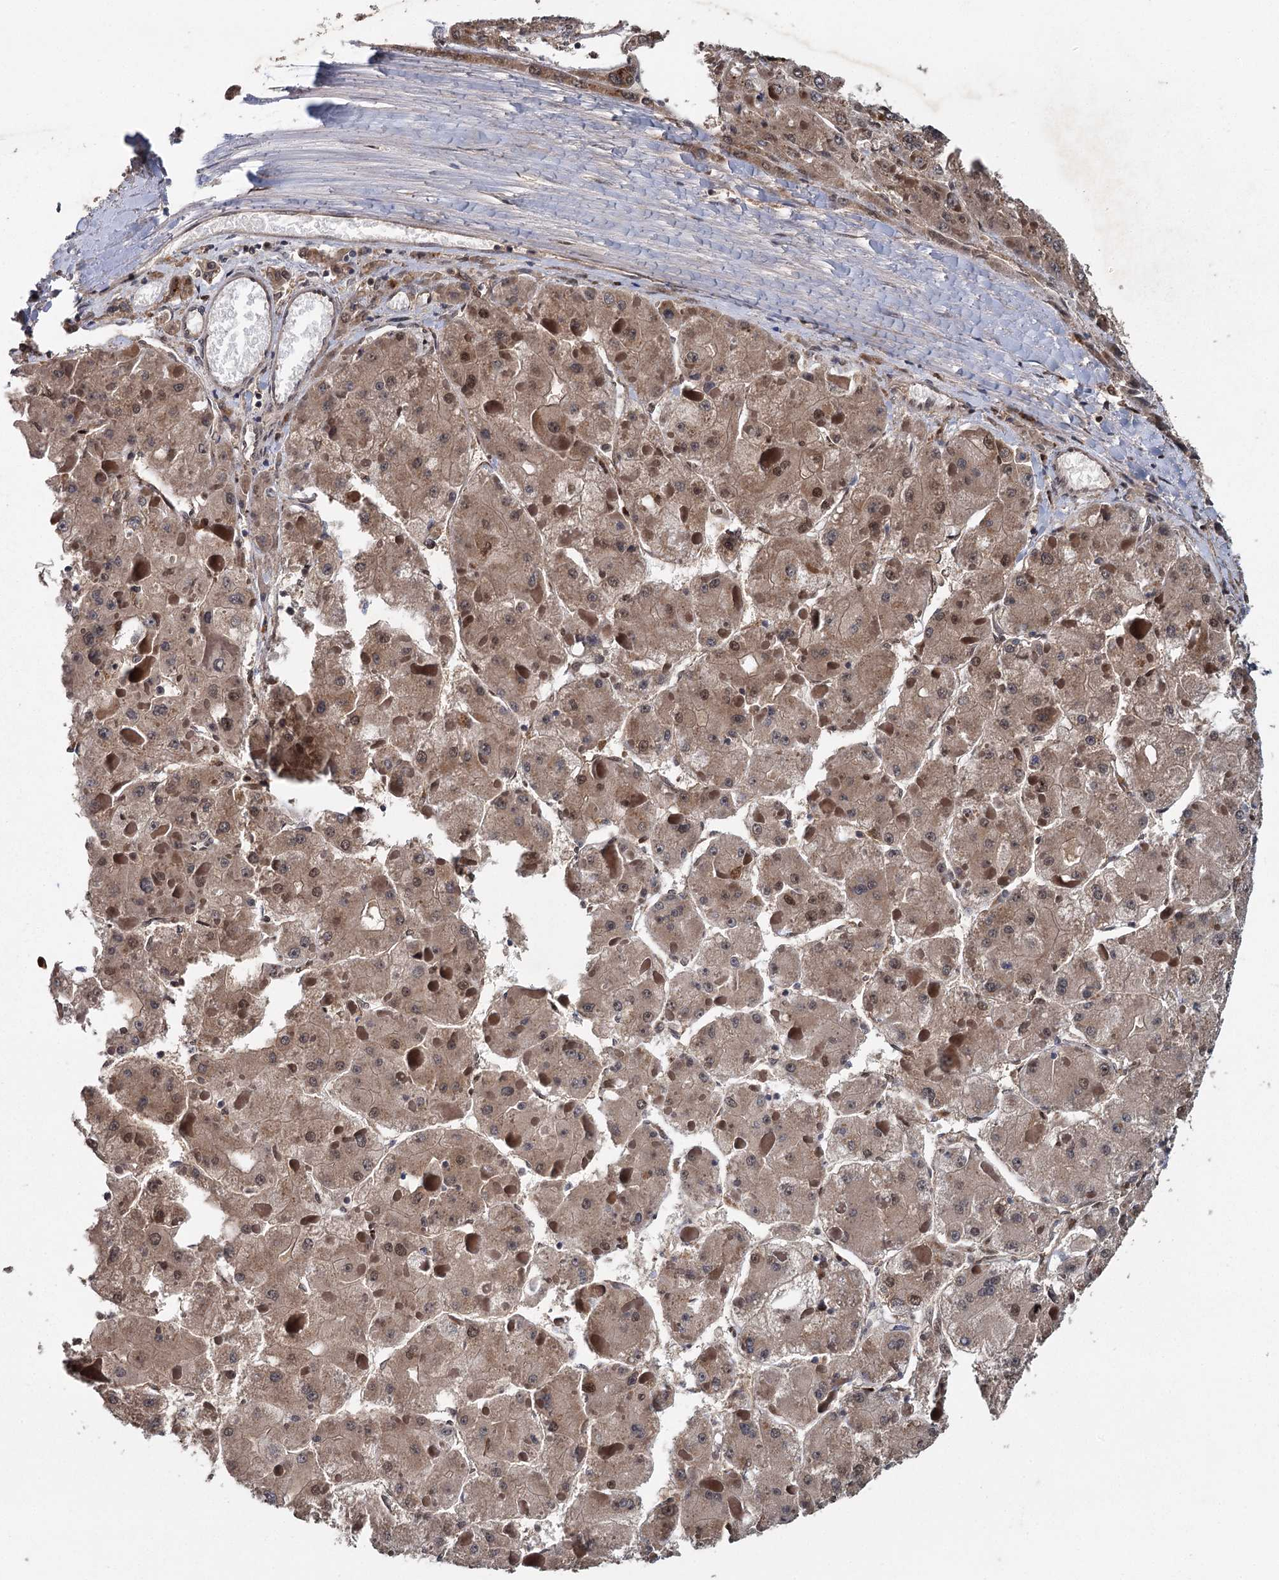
{"staining": {"intensity": "weak", "quantity": ">75%", "location": "cytoplasmic/membranous,nuclear"}, "tissue": "liver cancer", "cell_type": "Tumor cells", "image_type": "cancer", "snomed": [{"axis": "morphology", "description": "Carcinoma, Hepatocellular, NOS"}, {"axis": "topography", "description": "Liver"}], "caption": "Liver cancer stained for a protein (brown) shows weak cytoplasmic/membranous and nuclear positive staining in about >75% of tumor cells.", "gene": "MYG1", "patient": {"sex": "female", "age": 73}}